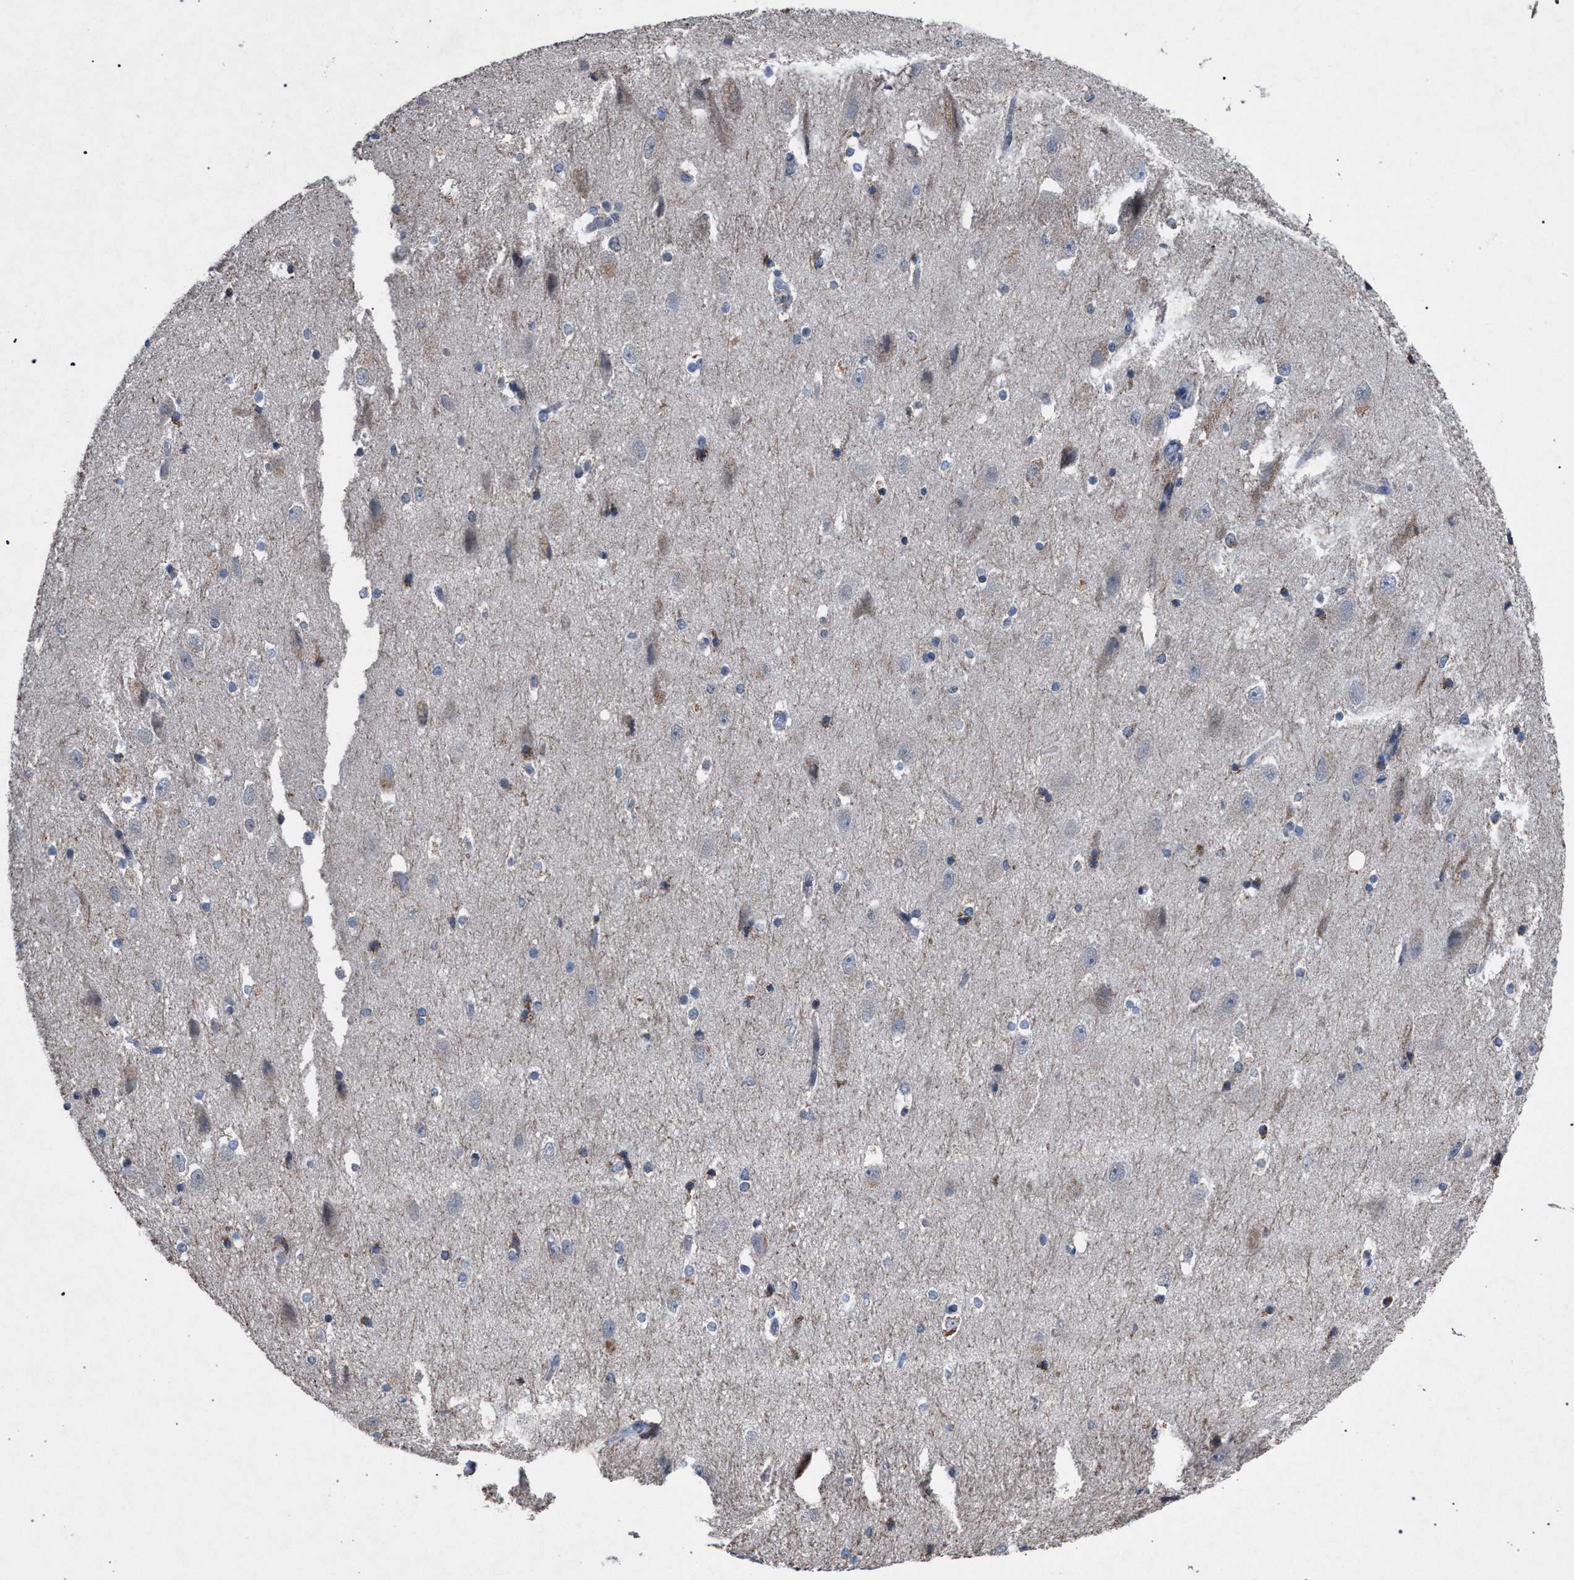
{"staining": {"intensity": "moderate", "quantity": "<25%", "location": "cytoplasmic/membranous"}, "tissue": "hippocampus", "cell_type": "Glial cells", "image_type": "normal", "snomed": [{"axis": "morphology", "description": "Normal tissue, NOS"}, {"axis": "topography", "description": "Hippocampus"}], "caption": "Immunohistochemistry (DAB) staining of normal hippocampus demonstrates moderate cytoplasmic/membranous protein positivity in approximately <25% of glial cells. (DAB IHC, brown staining for protein, blue staining for nuclei).", "gene": "HSD17B4", "patient": {"sex": "female", "age": 19}}